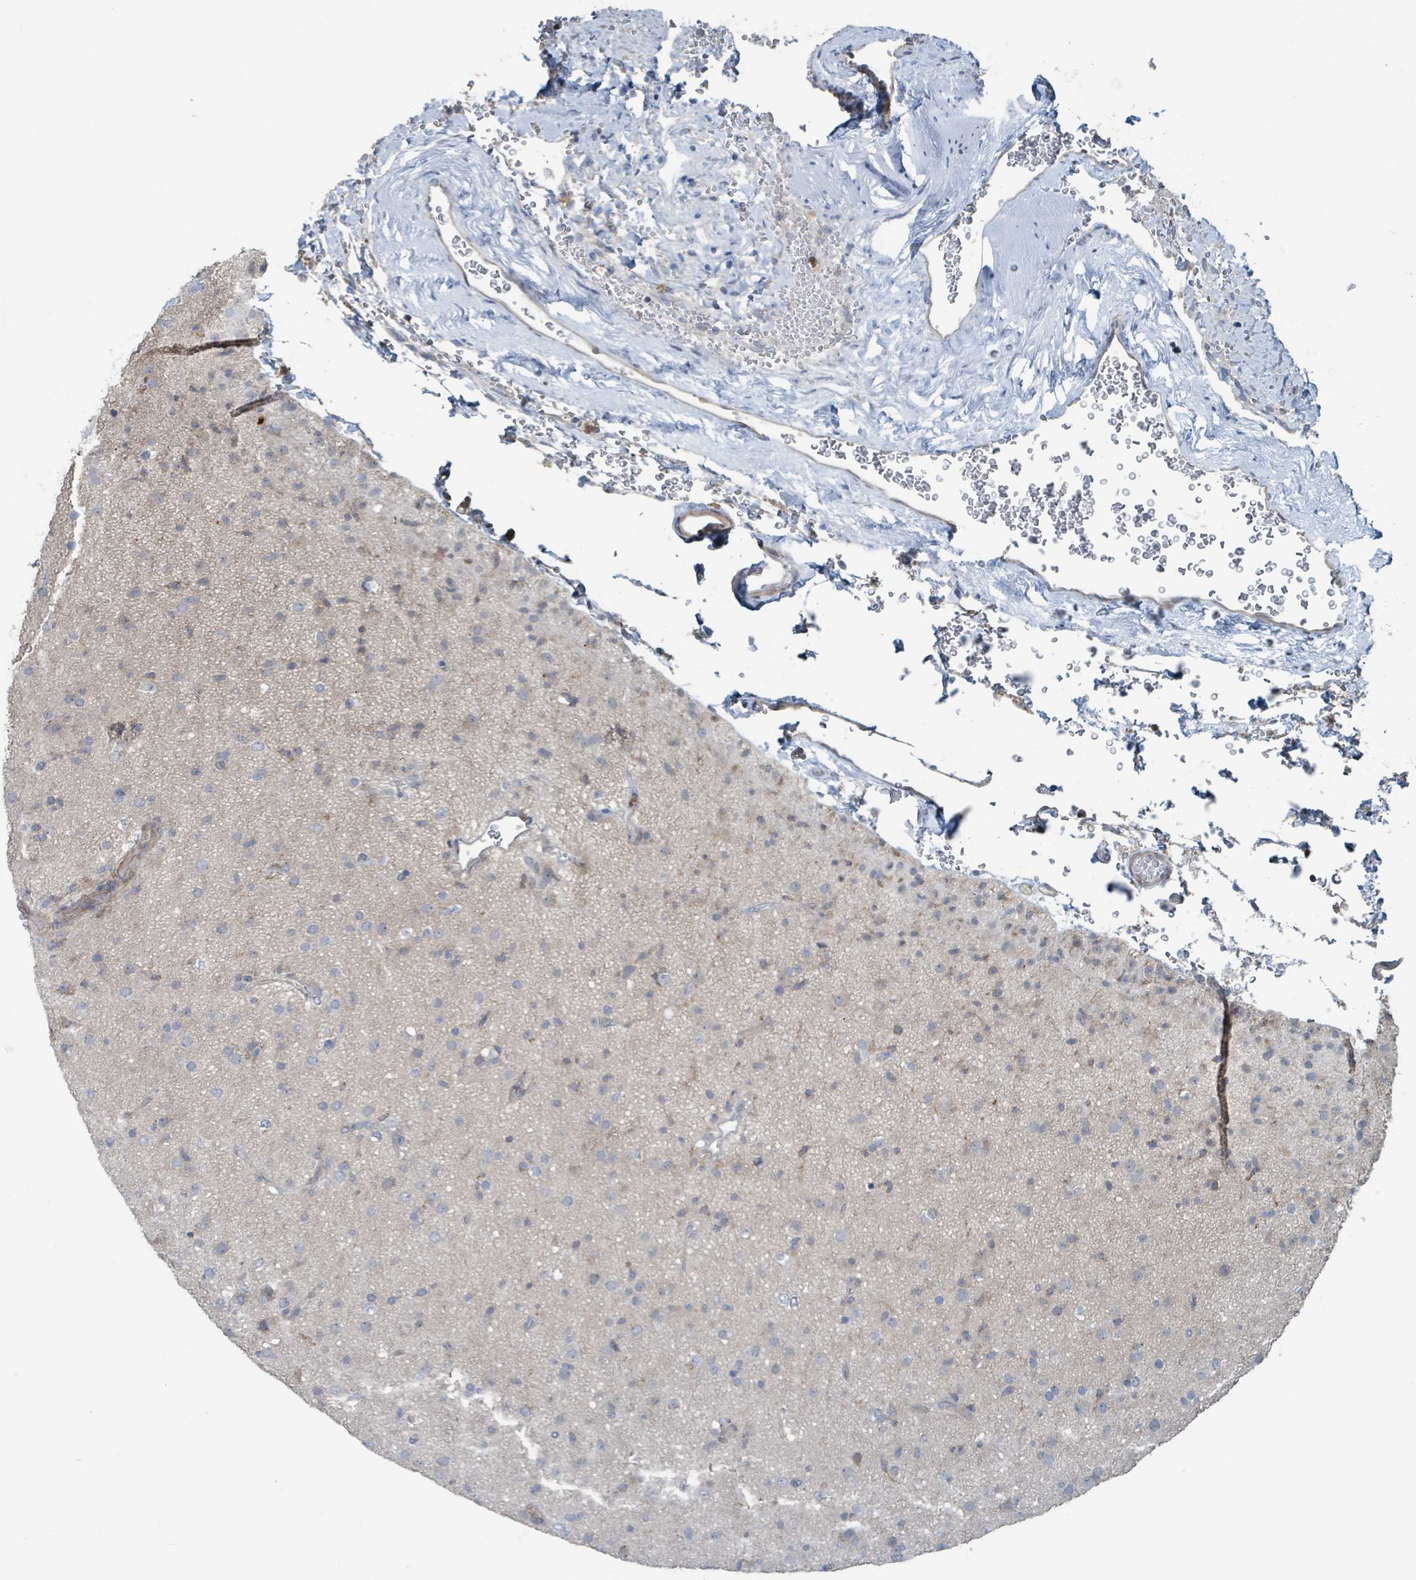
{"staining": {"intensity": "negative", "quantity": "none", "location": "none"}, "tissue": "glioma", "cell_type": "Tumor cells", "image_type": "cancer", "snomed": [{"axis": "morphology", "description": "Glioma, malignant, Low grade"}, {"axis": "topography", "description": "Brain"}], "caption": "High magnification brightfield microscopy of glioma stained with DAB (3,3'-diaminobenzidine) (brown) and counterstained with hematoxylin (blue): tumor cells show no significant expression.", "gene": "ACBD4", "patient": {"sex": "male", "age": 65}}